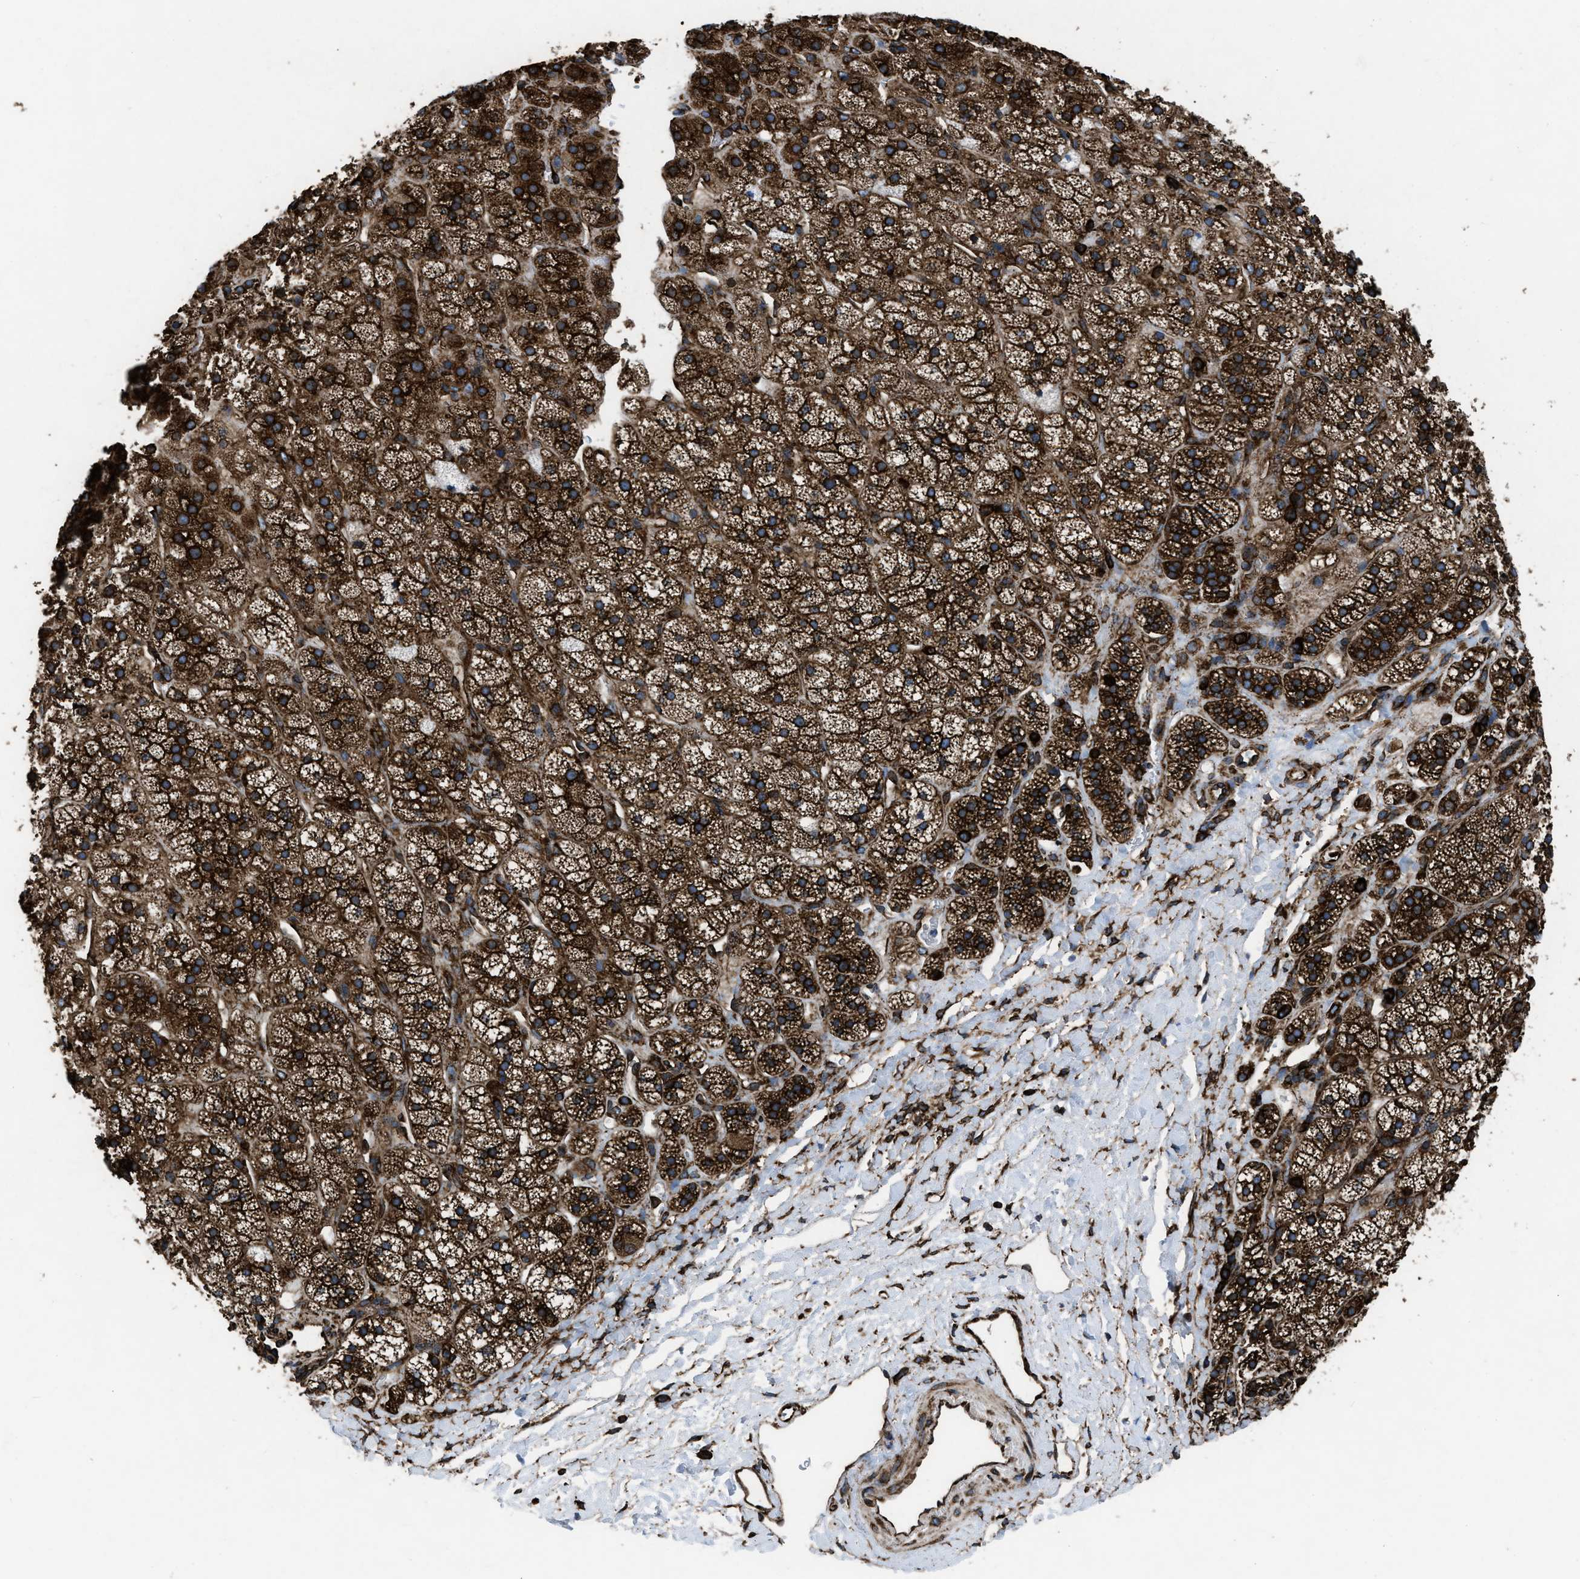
{"staining": {"intensity": "strong", "quantity": ">75%", "location": "cytoplasmic/membranous"}, "tissue": "adrenal gland", "cell_type": "Glandular cells", "image_type": "normal", "snomed": [{"axis": "morphology", "description": "Normal tissue, NOS"}, {"axis": "topography", "description": "Adrenal gland"}], "caption": "The immunohistochemical stain shows strong cytoplasmic/membranous staining in glandular cells of unremarkable adrenal gland. The staining was performed using DAB to visualize the protein expression in brown, while the nuclei were stained in blue with hematoxylin (Magnification: 20x).", "gene": "CAPRIN1", "patient": {"sex": "male", "age": 56}}